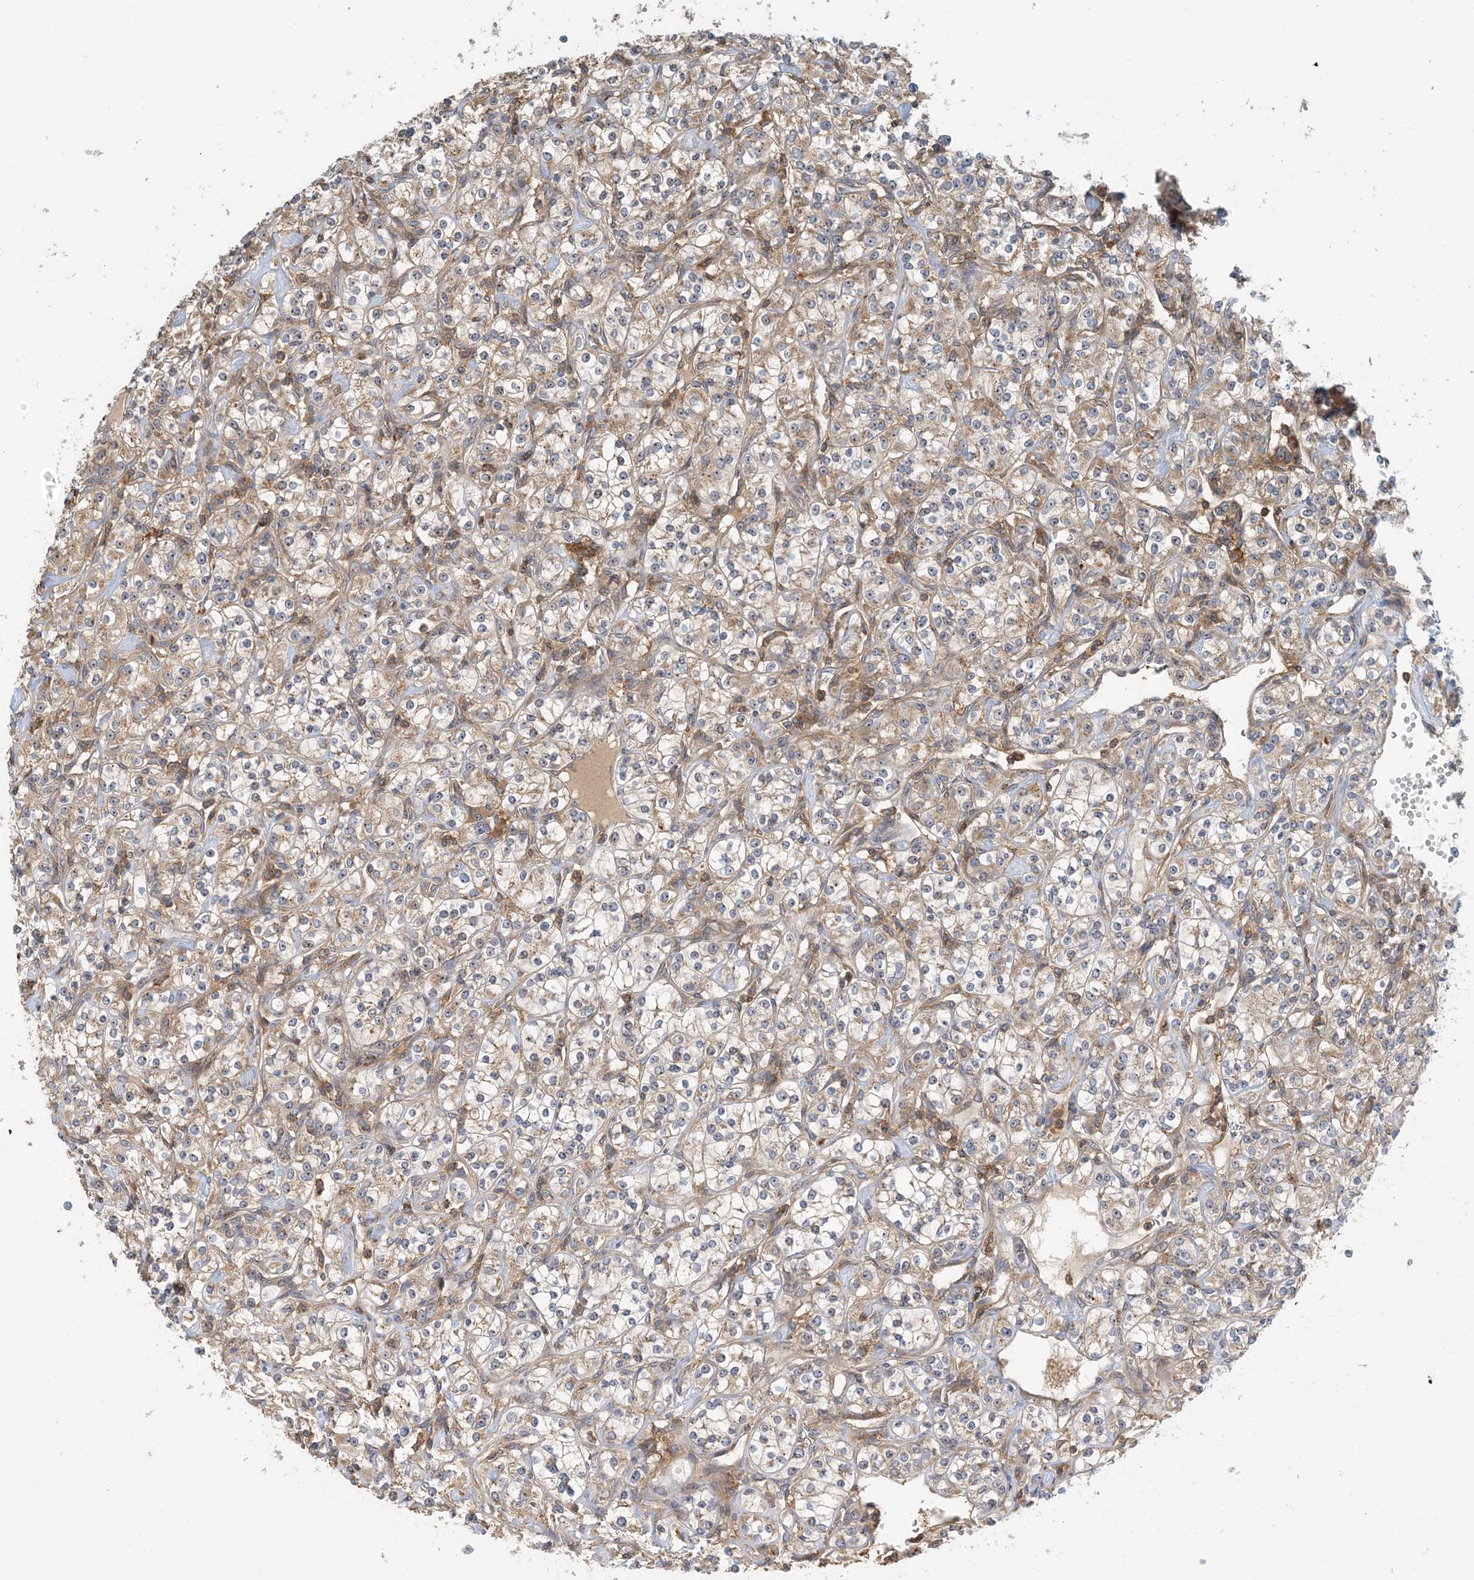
{"staining": {"intensity": "weak", "quantity": ">75%", "location": "cytoplasmic/membranous"}, "tissue": "renal cancer", "cell_type": "Tumor cells", "image_type": "cancer", "snomed": [{"axis": "morphology", "description": "Adenocarcinoma, NOS"}, {"axis": "topography", "description": "Kidney"}], "caption": "Human adenocarcinoma (renal) stained with a brown dye displays weak cytoplasmic/membranous positive expression in approximately >75% of tumor cells.", "gene": "COLEC11", "patient": {"sex": "male", "age": 77}}